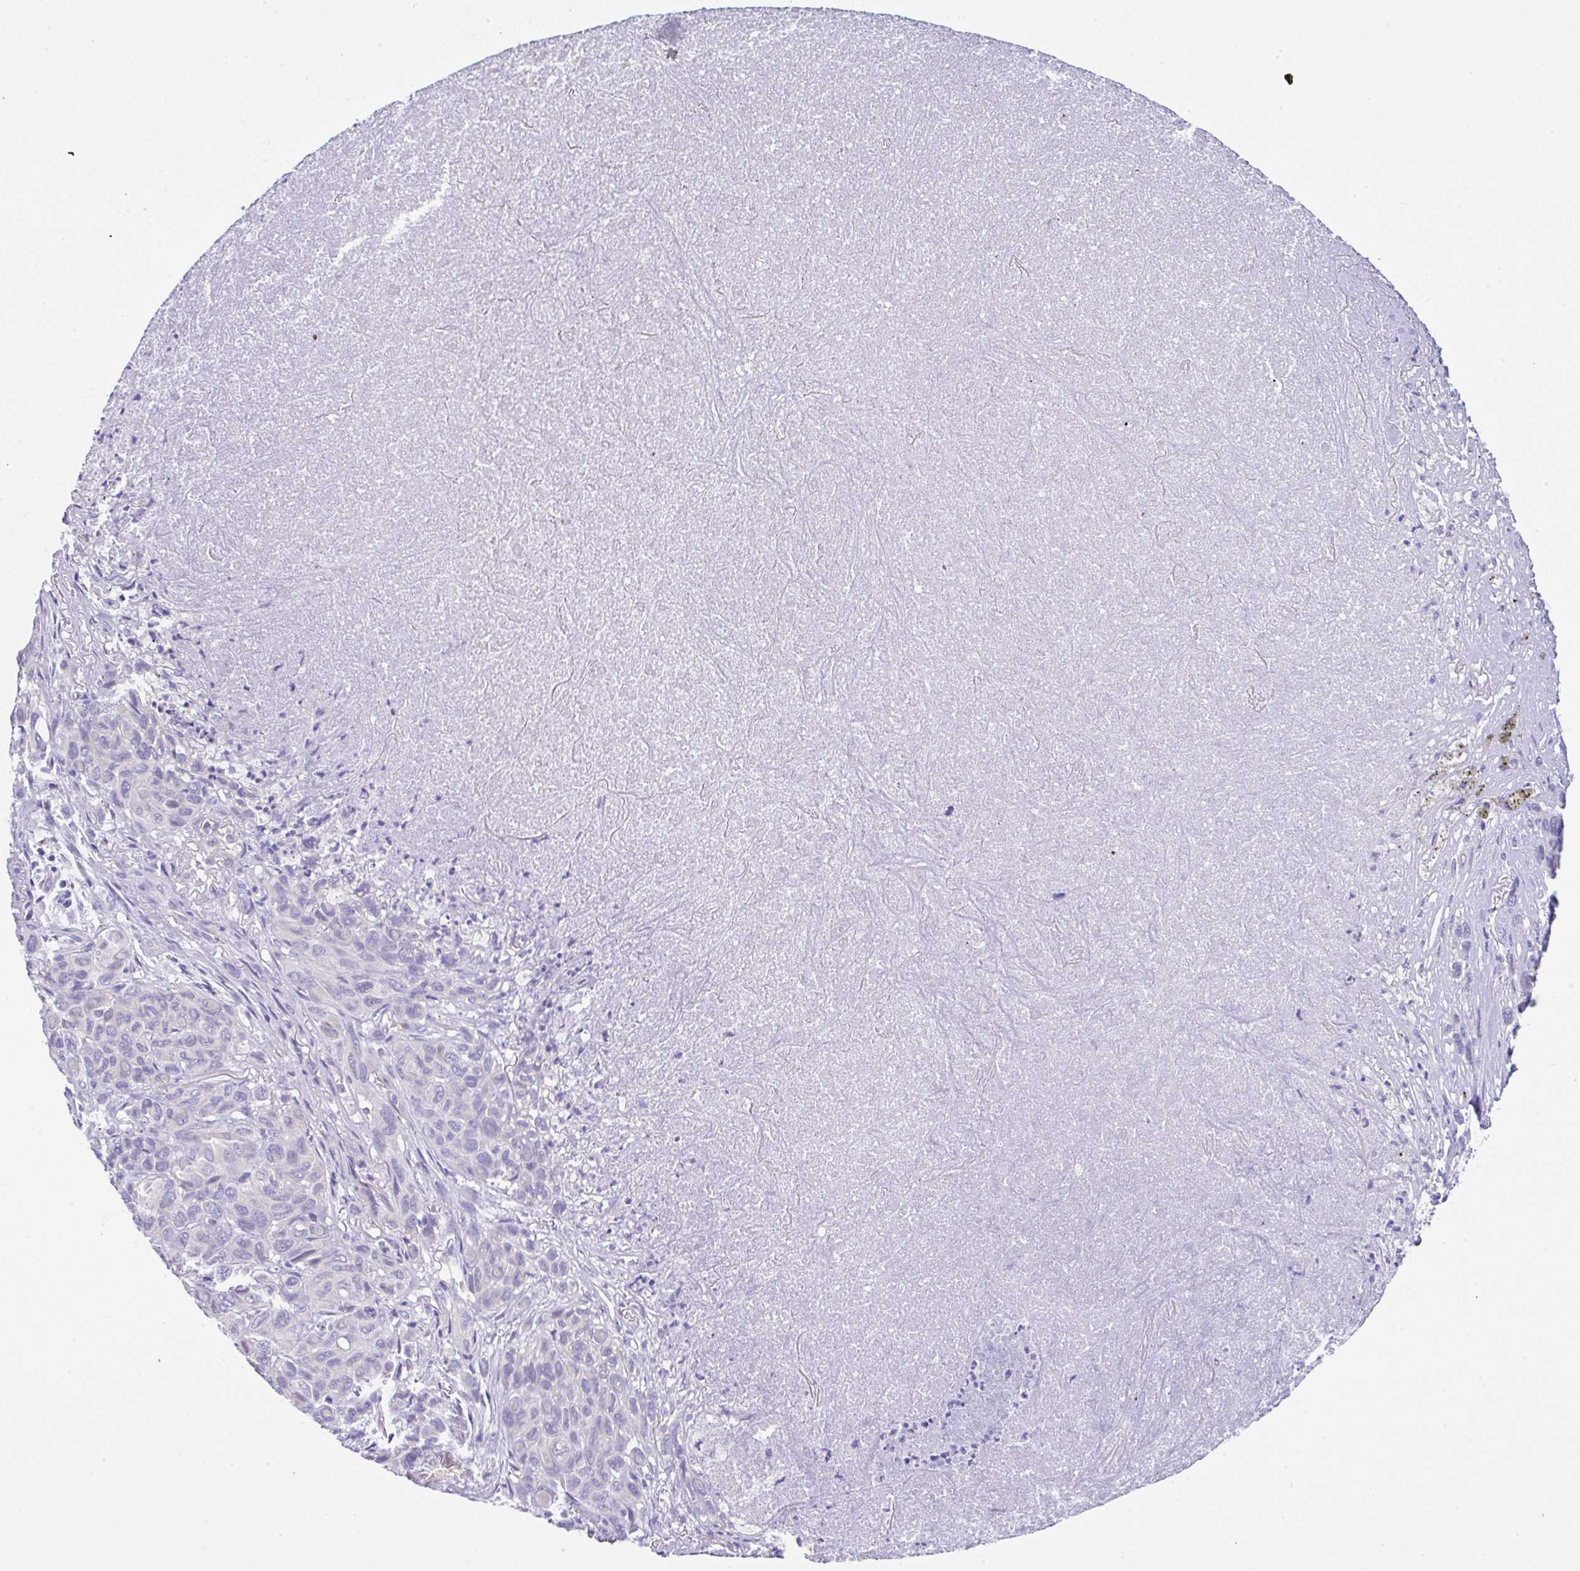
{"staining": {"intensity": "negative", "quantity": "none", "location": "none"}, "tissue": "melanoma", "cell_type": "Tumor cells", "image_type": "cancer", "snomed": [{"axis": "morphology", "description": "Malignant melanoma, Metastatic site"}, {"axis": "topography", "description": "Lung"}], "caption": "This is an IHC image of malignant melanoma (metastatic site). There is no positivity in tumor cells.", "gene": "SERPINE3", "patient": {"sex": "male", "age": 48}}